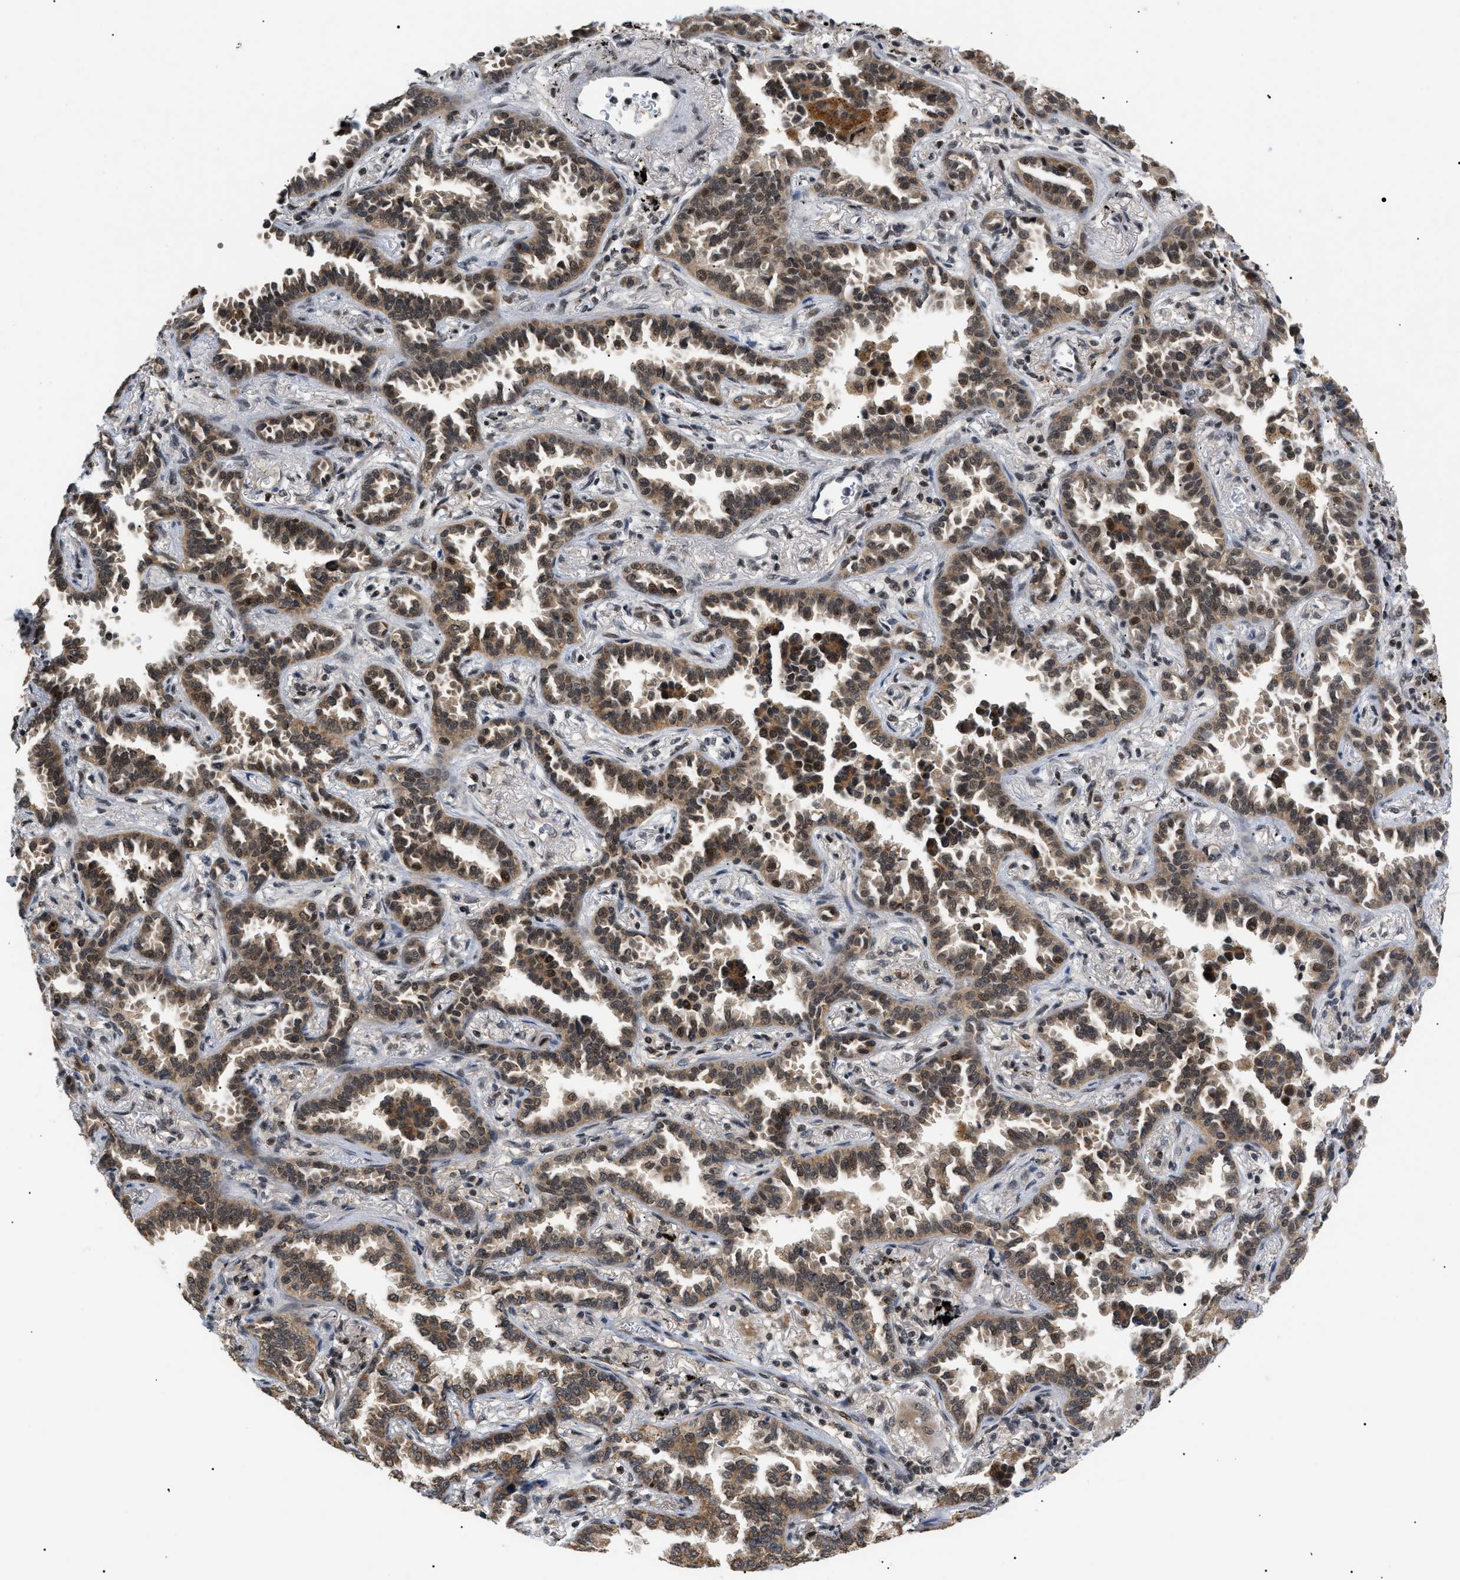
{"staining": {"intensity": "moderate", "quantity": ">75%", "location": "cytoplasmic/membranous,nuclear"}, "tissue": "lung cancer", "cell_type": "Tumor cells", "image_type": "cancer", "snomed": [{"axis": "morphology", "description": "Normal tissue, NOS"}, {"axis": "morphology", "description": "Adenocarcinoma, NOS"}, {"axis": "topography", "description": "Lung"}], "caption": "About >75% of tumor cells in lung cancer (adenocarcinoma) exhibit moderate cytoplasmic/membranous and nuclear protein positivity as visualized by brown immunohistochemical staining.", "gene": "ZBTB11", "patient": {"sex": "male", "age": 59}}